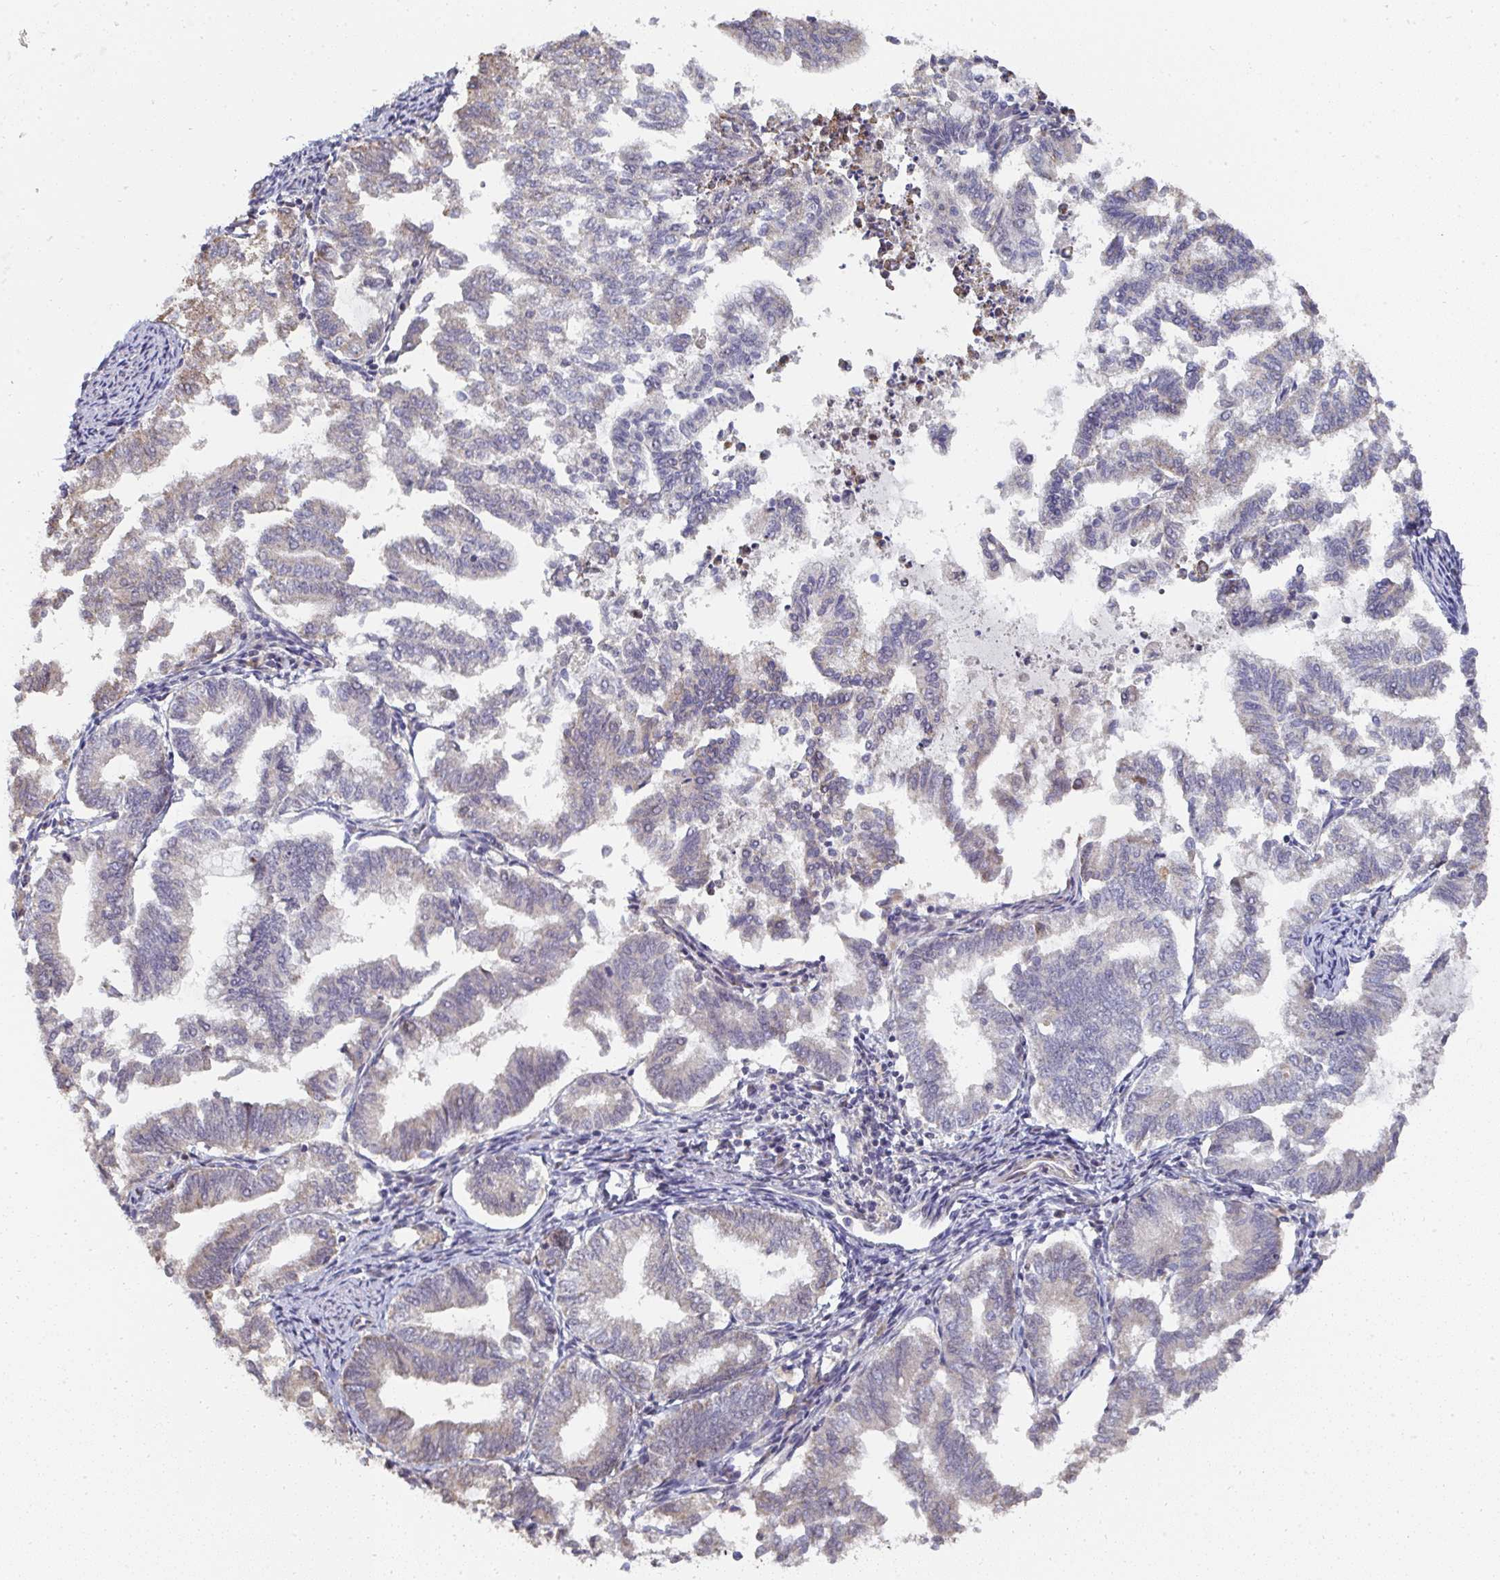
{"staining": {"intensity": "weak", "quantity": "<25%", "location": "cytoplasmic/membranous"}, "tissue": "endometrial cancer", "cell_type": "Tumor cells", "image_type": "cancer", "snomed": [{"axis": "morphology", "description": "Adenocarcinoma, NOS"}, {"axis": "topography", "description": "Endometrium"}], "caption": "Image shows no significant protein staining in tumor cells of endometrial cancer.", "gene": "AGTPBP1", "patient": {"sex": "female", "age": 79}}